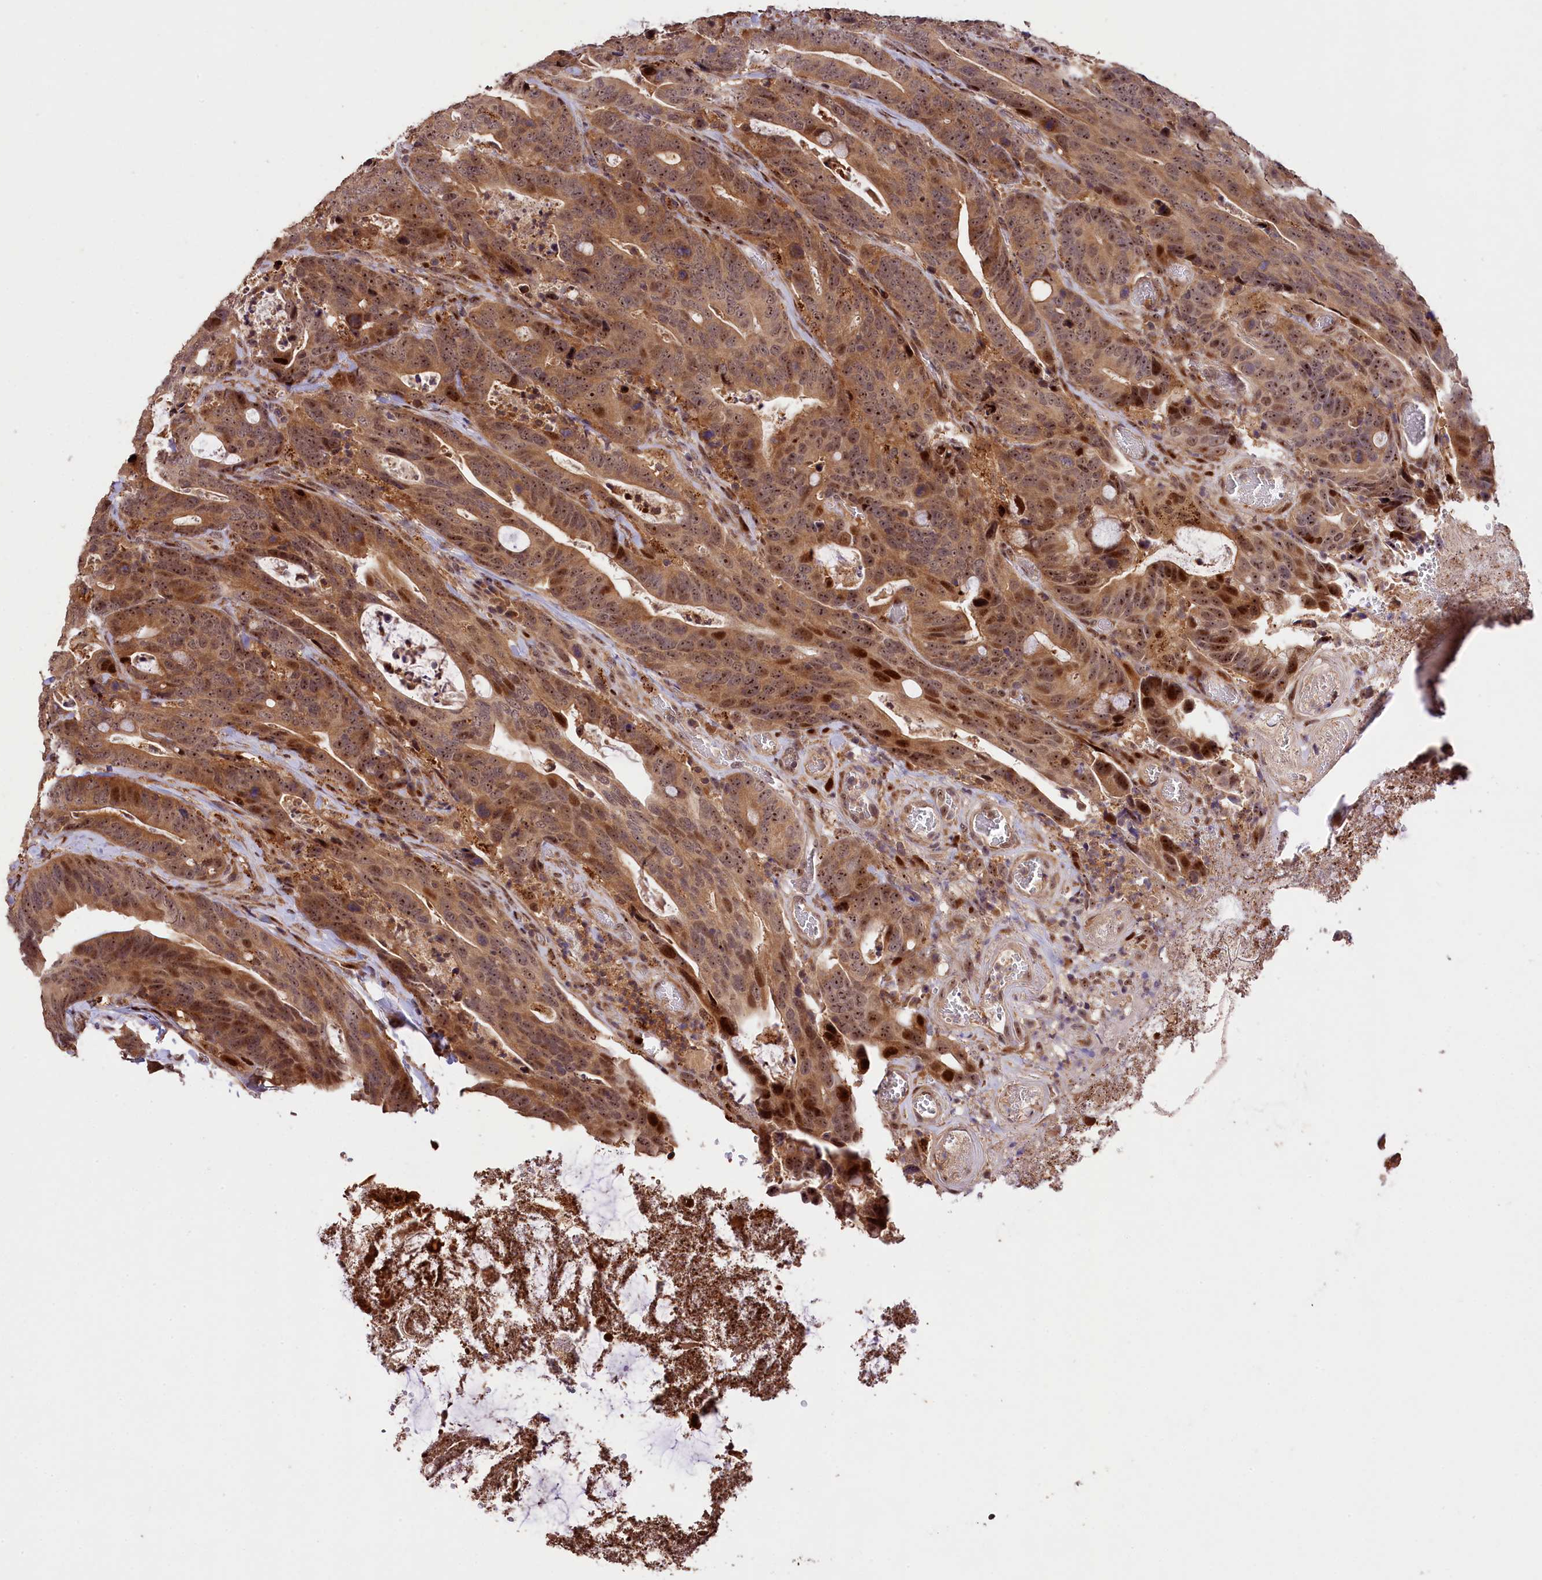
{"staining": {"intensity": "moderate", "quantity": ">75%", "location": "cytoplasmic/membranous,nuclear"}, "tissue": "colorectal cancer", "cell_type": "Tumor cells", "image_type": "cancer", "snomed": [{"axis": "morphology", "description": "Adenocarcinoma, NOS"}, {"axis": "topography", "description": "Colon"}], "caption": "This is an image of immunohistochemistry (IHC) staining of colorectal cancer (adenocarcinoma), which shows moderate expression in the cytoplasmic/membranous and nuclear of tumor cells.", "gene": "PHAF1", "patient": {"sex": "female", "age": 82}}